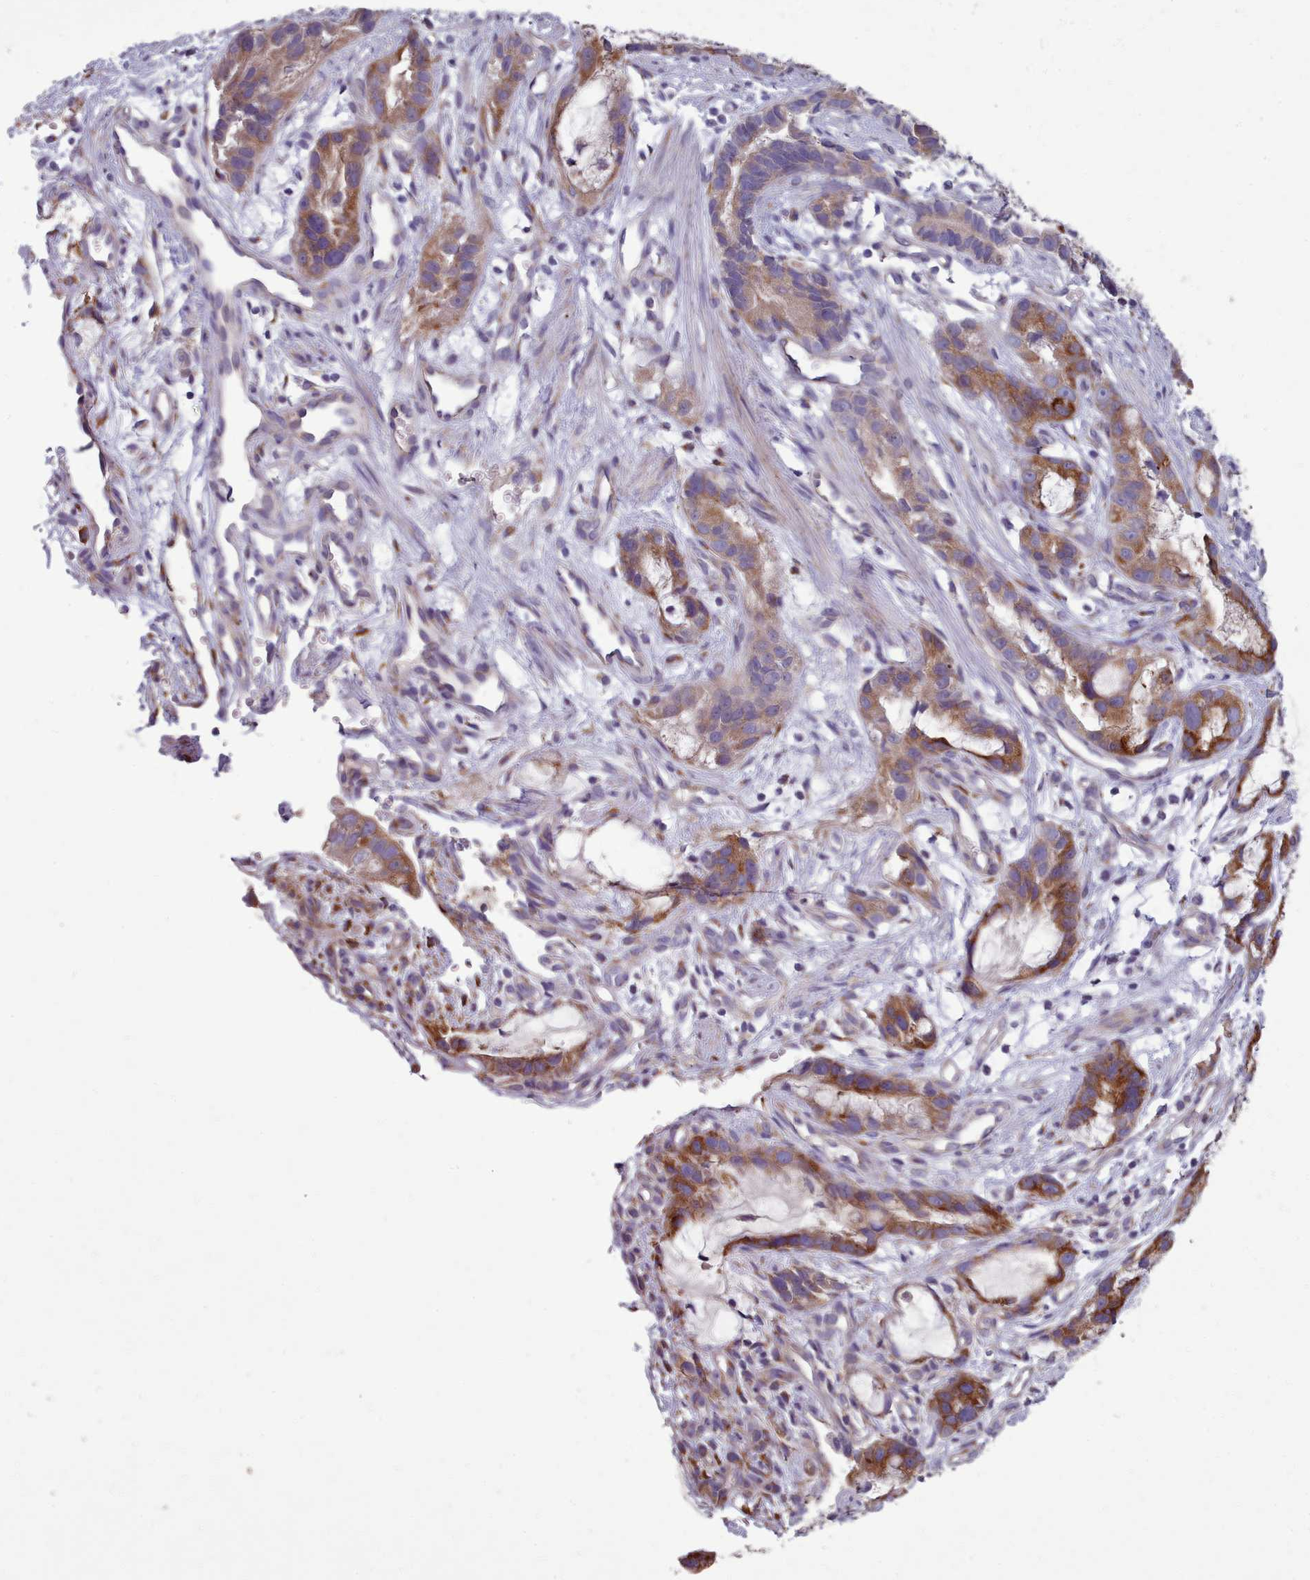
{"staining": {"intensity": "moderate", "quantity": ">75%", "location": "cytoplasmic/membranous"}, "tissue": "stomach cancer", "cell_type": "Tumor cells", "image_type": "cancer", "snomed": [{"axis": "morphology", "description": "Adenocarcinoma, NOS"}, {"axis": "topography", "description": "Stomach"}], "caption": "DAB immunohistochemical staining of adenocarcinoma (stomach) demonstrates moderate cytoplasmic/membranous protein positivity in approximately >75% of tumor cells.", "gene": "FKBP10", "patient": {"sex": "male", "age": 55}}